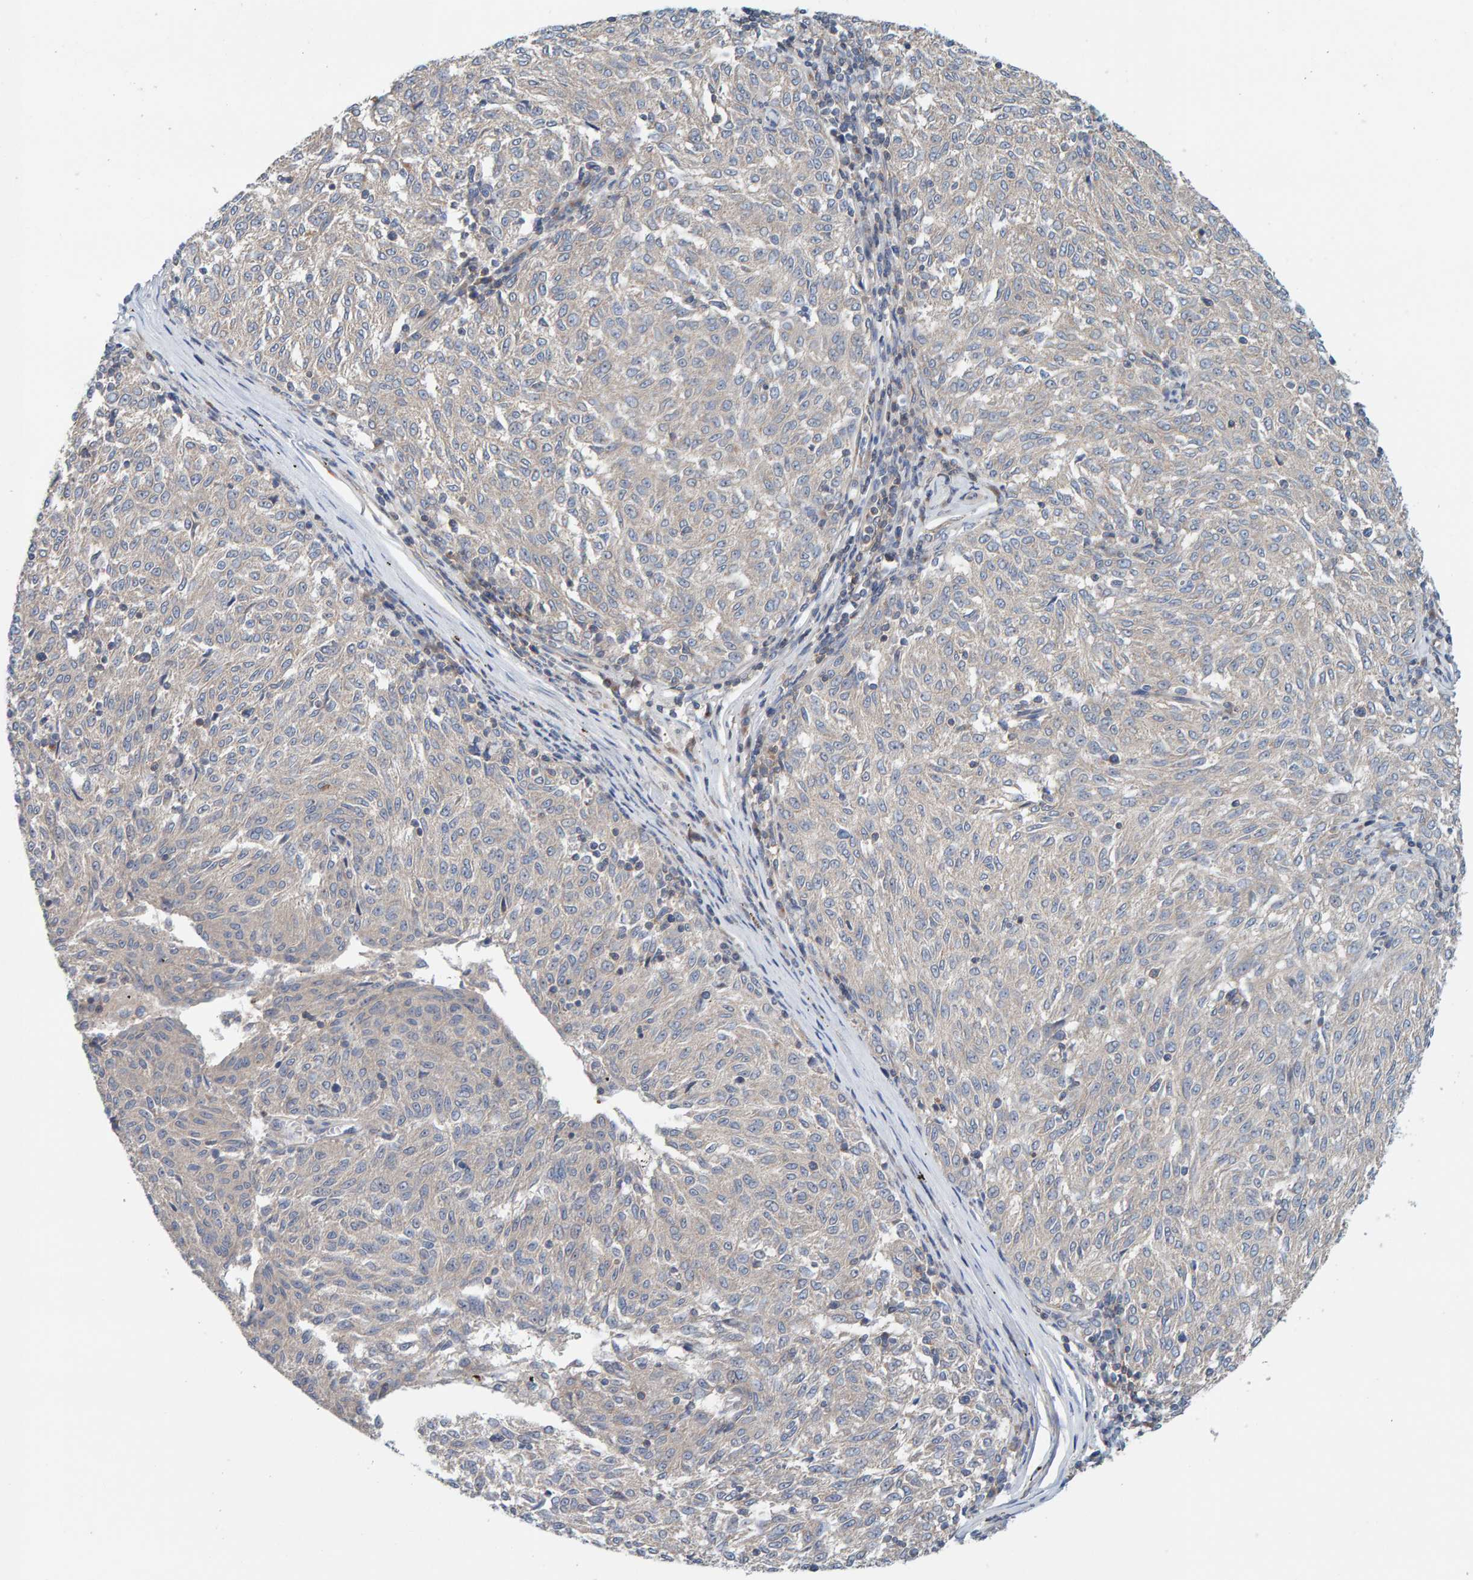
{"staining": {"intensity": "negative", "quantity": "none", "location": "none"}, "tissue": "melanoma", "cell_type": "Tumor cells", "image_type": "cancer", "snomed": [{"axis": "morphology", "description": "Malignant melanoma, NOS"}, {"axis": "topography", "description": "Skin"}], "caption": "Immunohistochemistry of melanoma reveals no staining in tumor cells.", "gene": "CCM2", "patient": {"sex": "female", "age": 72}}